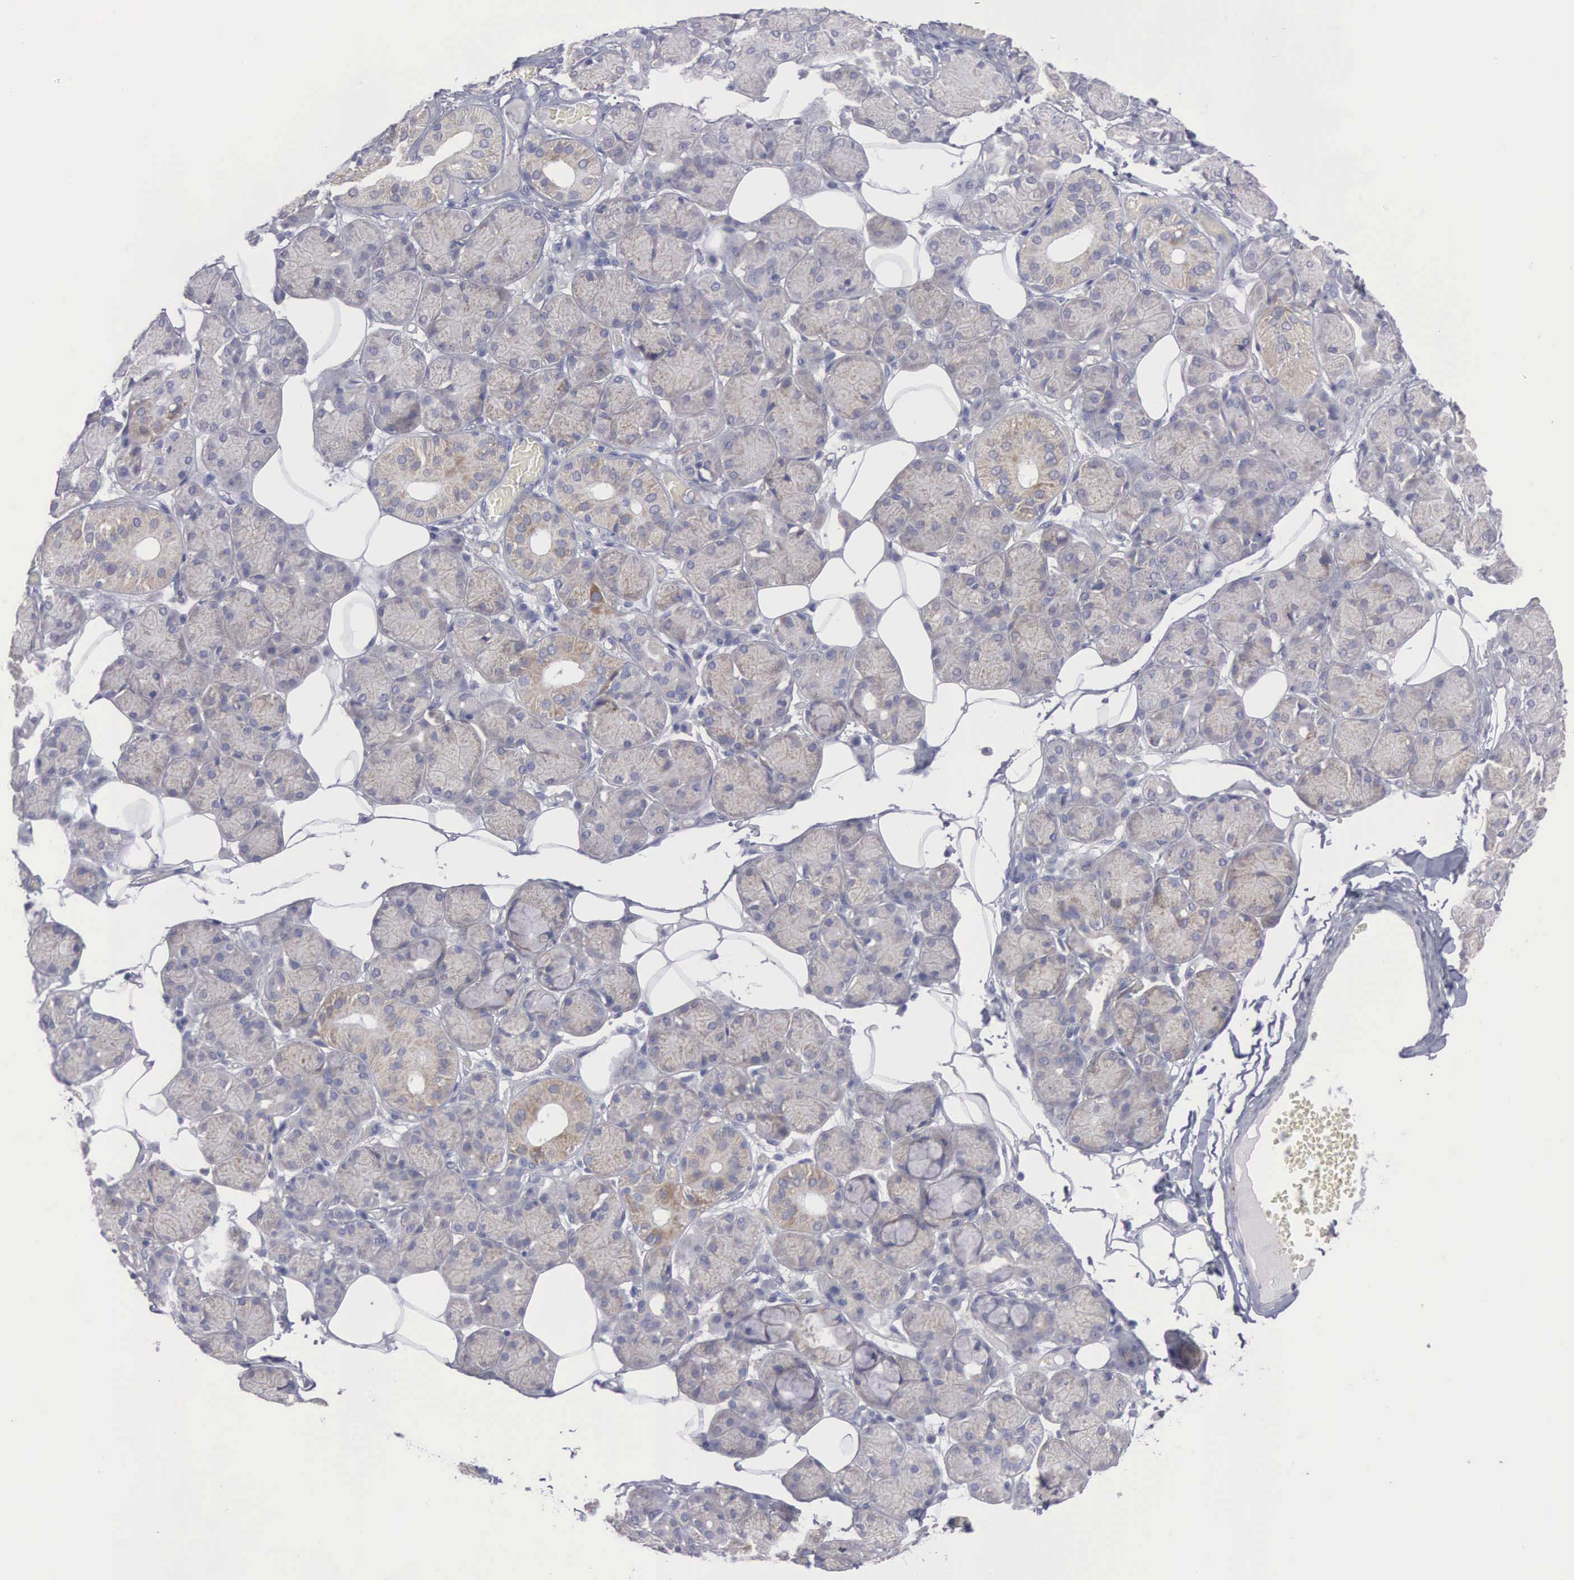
{"staining": {"intensity": "moderate", "quantity": "25%-75%", "location": "cytoplasmic/membranous"}, "tissue": "salivary gland", "cell_type": "Glandular cells", "image_type": "normal", "snomed": [{"axis": "morphology", "description": "Normal tissue, NOS"}, {"axis": "topography", "description": "Salivary gland"}], "caption": "IHC histopathology image of normal salivary gland: salivary gland stained using IHC displays medium levels of moderate protein expression localized specifically in the cytoplasmic/membranous of glandular cells, appearing as a cytoplasmic/membranous brown color.", "gene": "APOOL", "patient": {"sex": "male", "age": 54}}